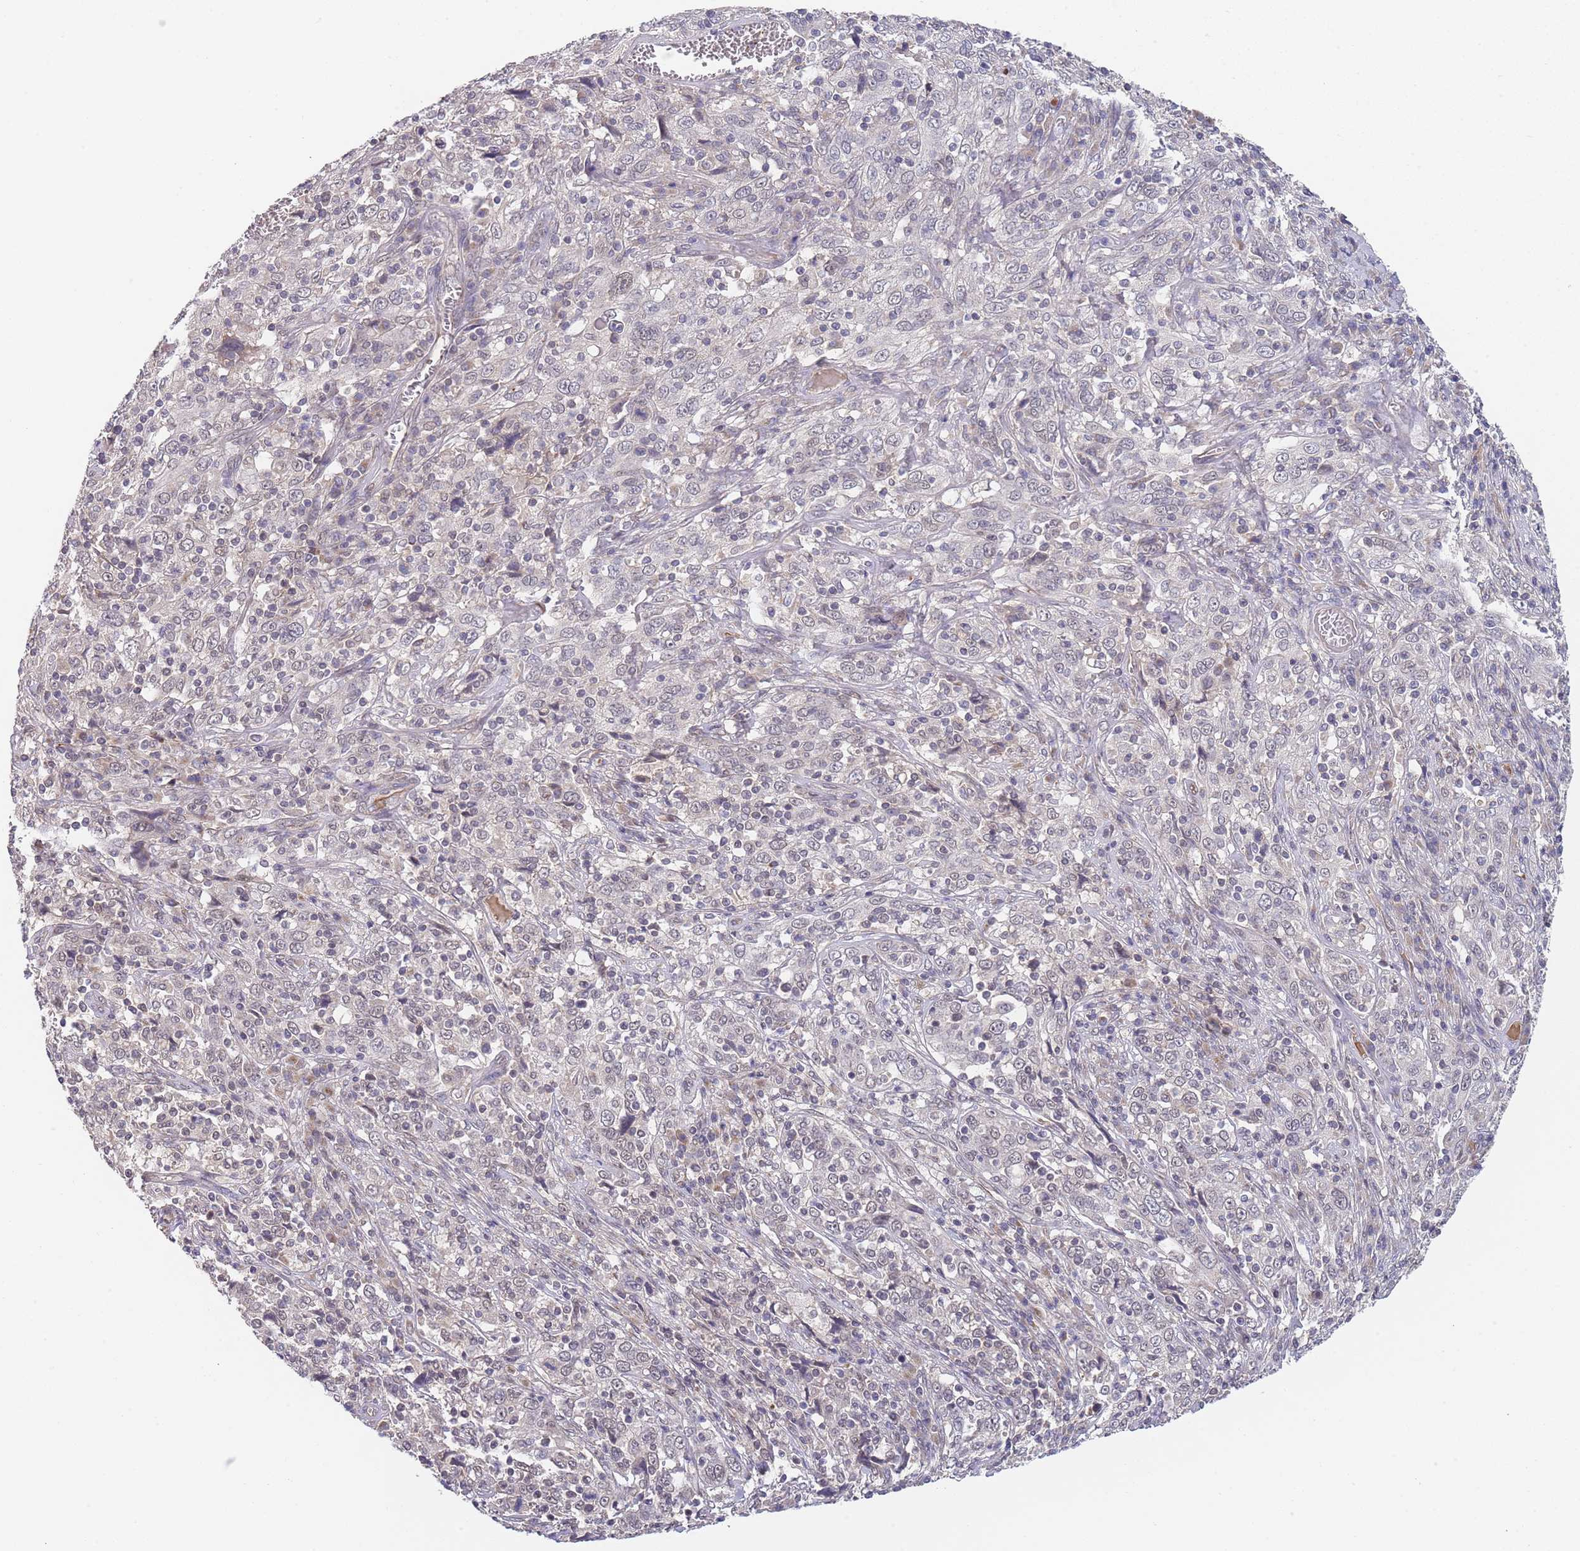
{"staining": {"intensity": "negative", "quantity": "none", "location": "none"}, "tissue": "cervical cancer", "cell_type": "Tumor cells", "image_type": "cancer", "snomed": [{"axis": "morphology", "description": "Squamous cell carcinoma, NOS"}, {"axis": "topography", "description": "Cervix"}], "caption": "Tumor cells are negative for protein expression in human cervical cancer (squamous cell carcinoma). (DAB (3,3'-diaminobenzidine) immunohistochemistry (IHC) visualized using brightfield microscopy, high magnification).", "gene": "B4GALT4", "patient": {"sex": "female", "age": 46}}